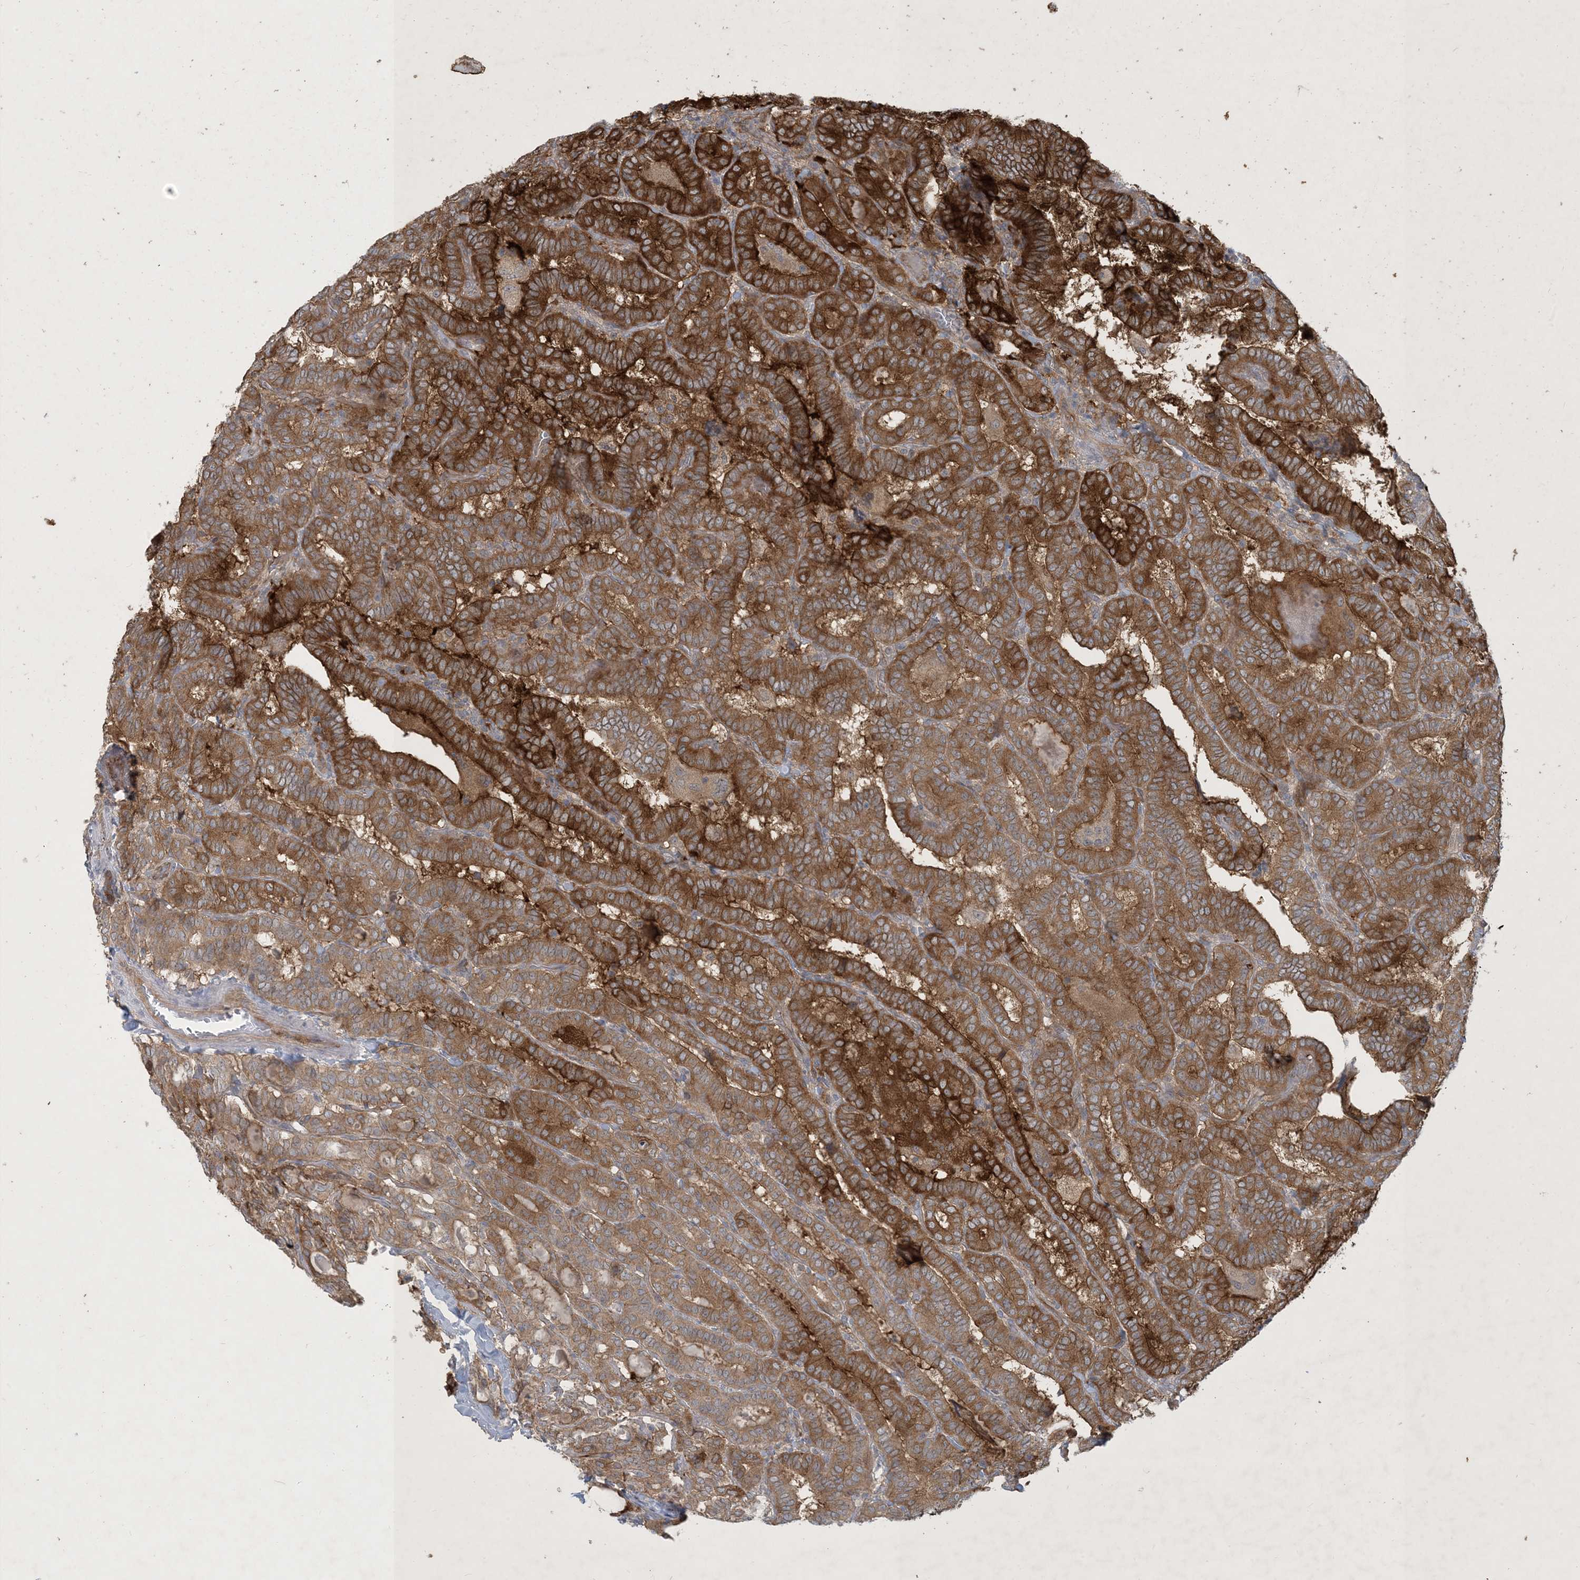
{"staining": {"intensity": "strong", "quantity": ">75%", "location": "cytoplasmic/membranous"}, "tissue": "thyroid cancer", "cell_type": "Tumor cells", "image_type": "cancer", "snomed": [{"axis": "morphology", "description": "Papillary adenocarcinoma, NOS"}, {"axis": "topography", "description": "Thyroid gland"}], "caption": "Strong cytoplasmic/membranous positivity for a protein is present in about >75% of tumor cells of thyroid cancer using IHC.", "gene": "CDS1", "patient": {"sex": "female", "age": 72}}